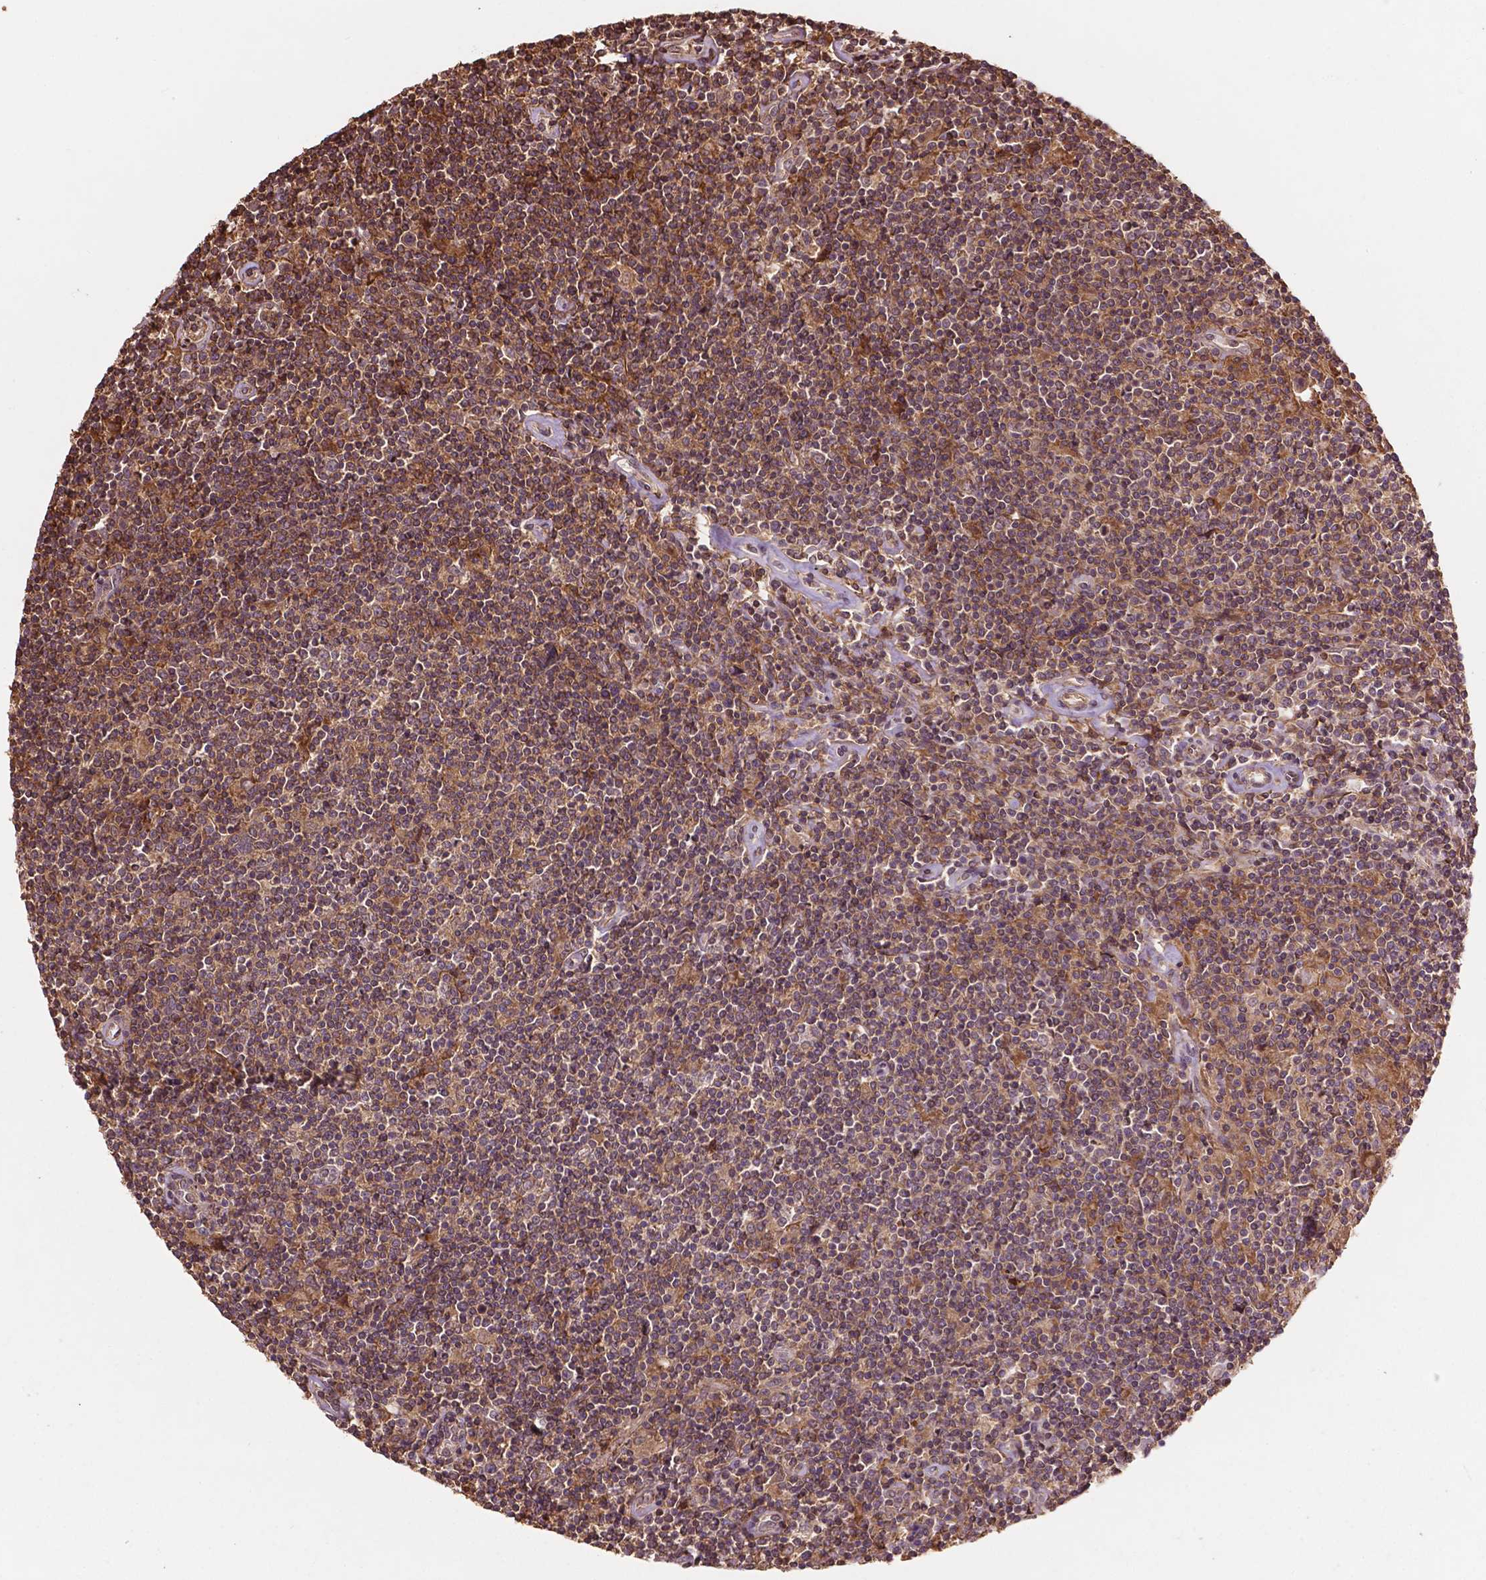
{"staining": {"intensity": "weak", "quantity": ">75%", "location": "cytoplasmic/membranous"}, "tissue": "lymphoma", "cell_type": "Tumor cells", "image_type": "cancer", "snomed": [{"axis": "morphology", "description": "Hodgkin's disease, NOS"}, {"axis": "topography", "description": "Lymph node"}], "caption": "DAB immunohistochemical staining of human lymphoma demonstrates weak cytoplasmic/membranous protein positivity in about >75% of tumor cells.", "gene": "ZMYND19", "patient": {"sex": "male", "age": 40}}